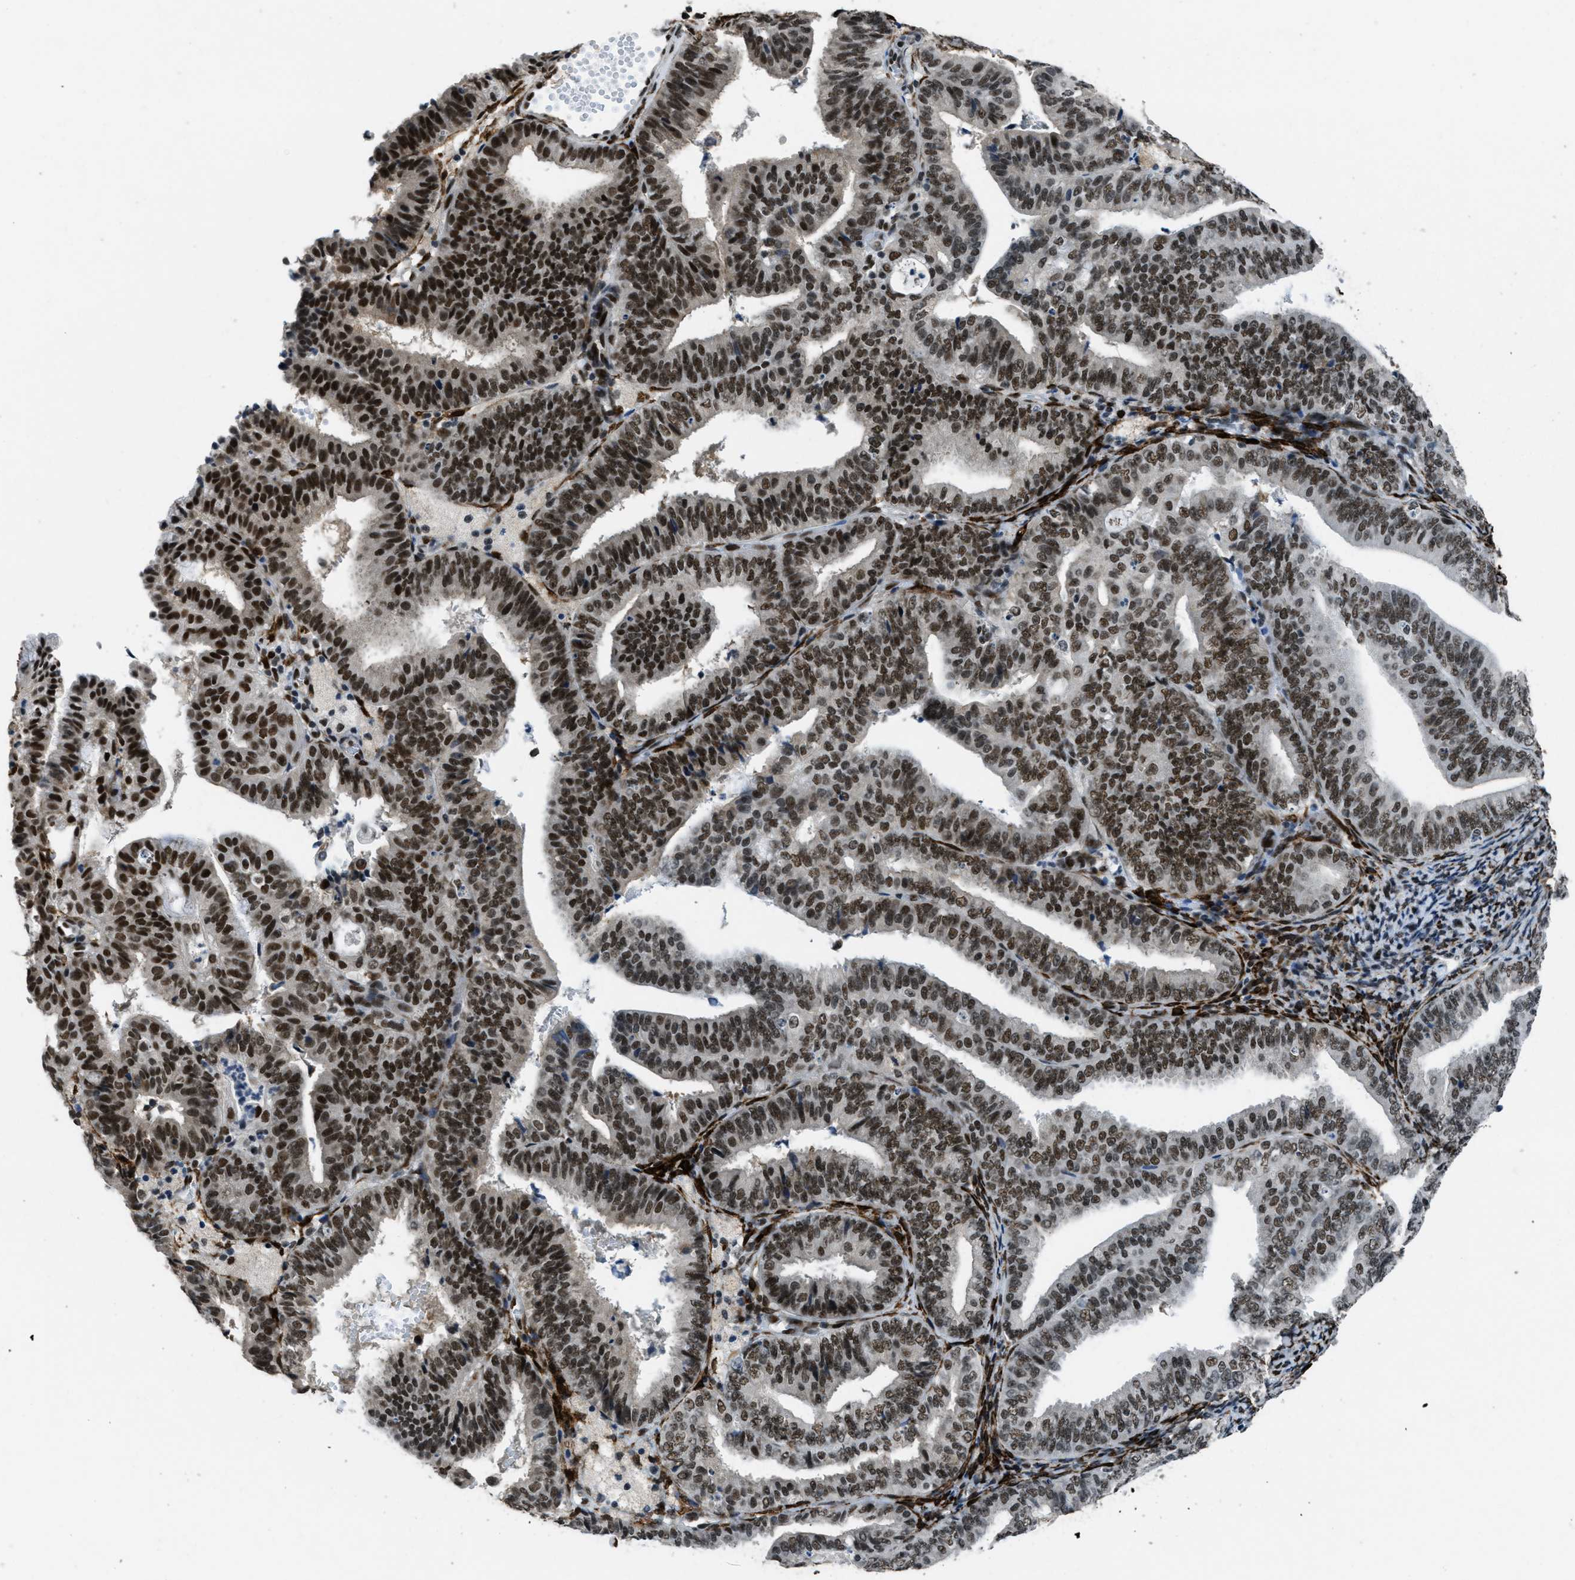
{"staining": {"intensity": "strong", "quantity": ">75%", "location": "nuclear"}, "tissue": "endometrial cancer", "cell_type": "Tumor cells", "image_type": "cancer", "snomed": [{"axis": "morphology", "description": "Adenocarcinoma, NOS"}, {"axis": "topography", "description": "Endometrium"}], "caption": "Protein analysis of endometrial cancer tissue demonstrates strong nuclear staining in about >75% of tumor cells. The staining is performed using DAB brown chromogen to label protein expression. The nuclei are counter-stained blue using hematoxylin.", "gene": "GATAD2B", "patient": {"sex": "female", "age": 63}}